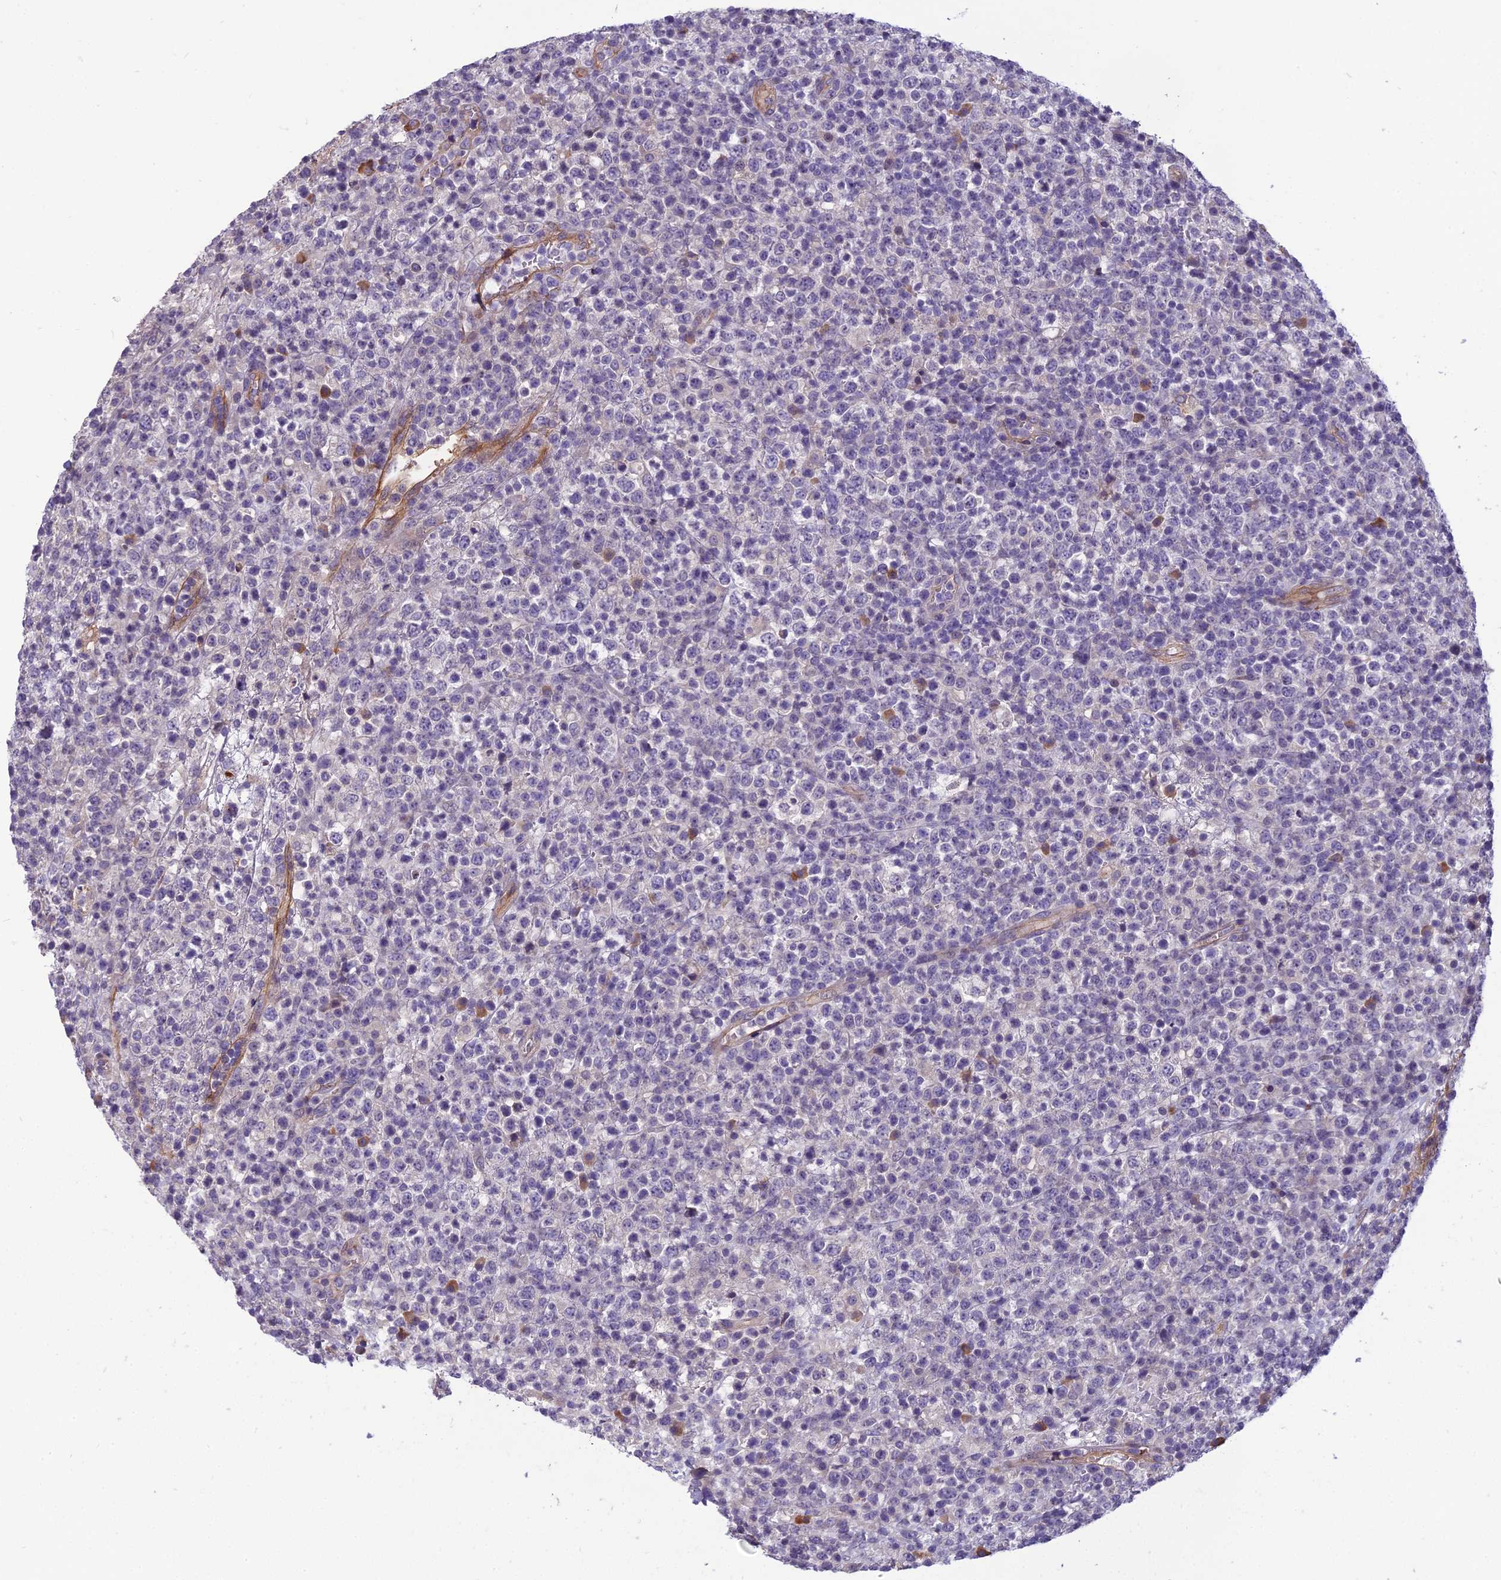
{"staining": {"intensity": "negative", "quantity": "none", "location": "none"}, "tissue": "lymphoma", "cell_type": "Tumor cells", "image_type": "cancer", "snomed": [{"axis": "morphology", "description": "Malignant lymphoma, non-Hodgkin's type, High grade"}, {"axis": "topography", "description": "Colon"}], "caption": "Tumor cells show no significant protein staining in lymphoma.", "gene": "TSPAN15", "patient": {"sex": "female", "age": 53}}